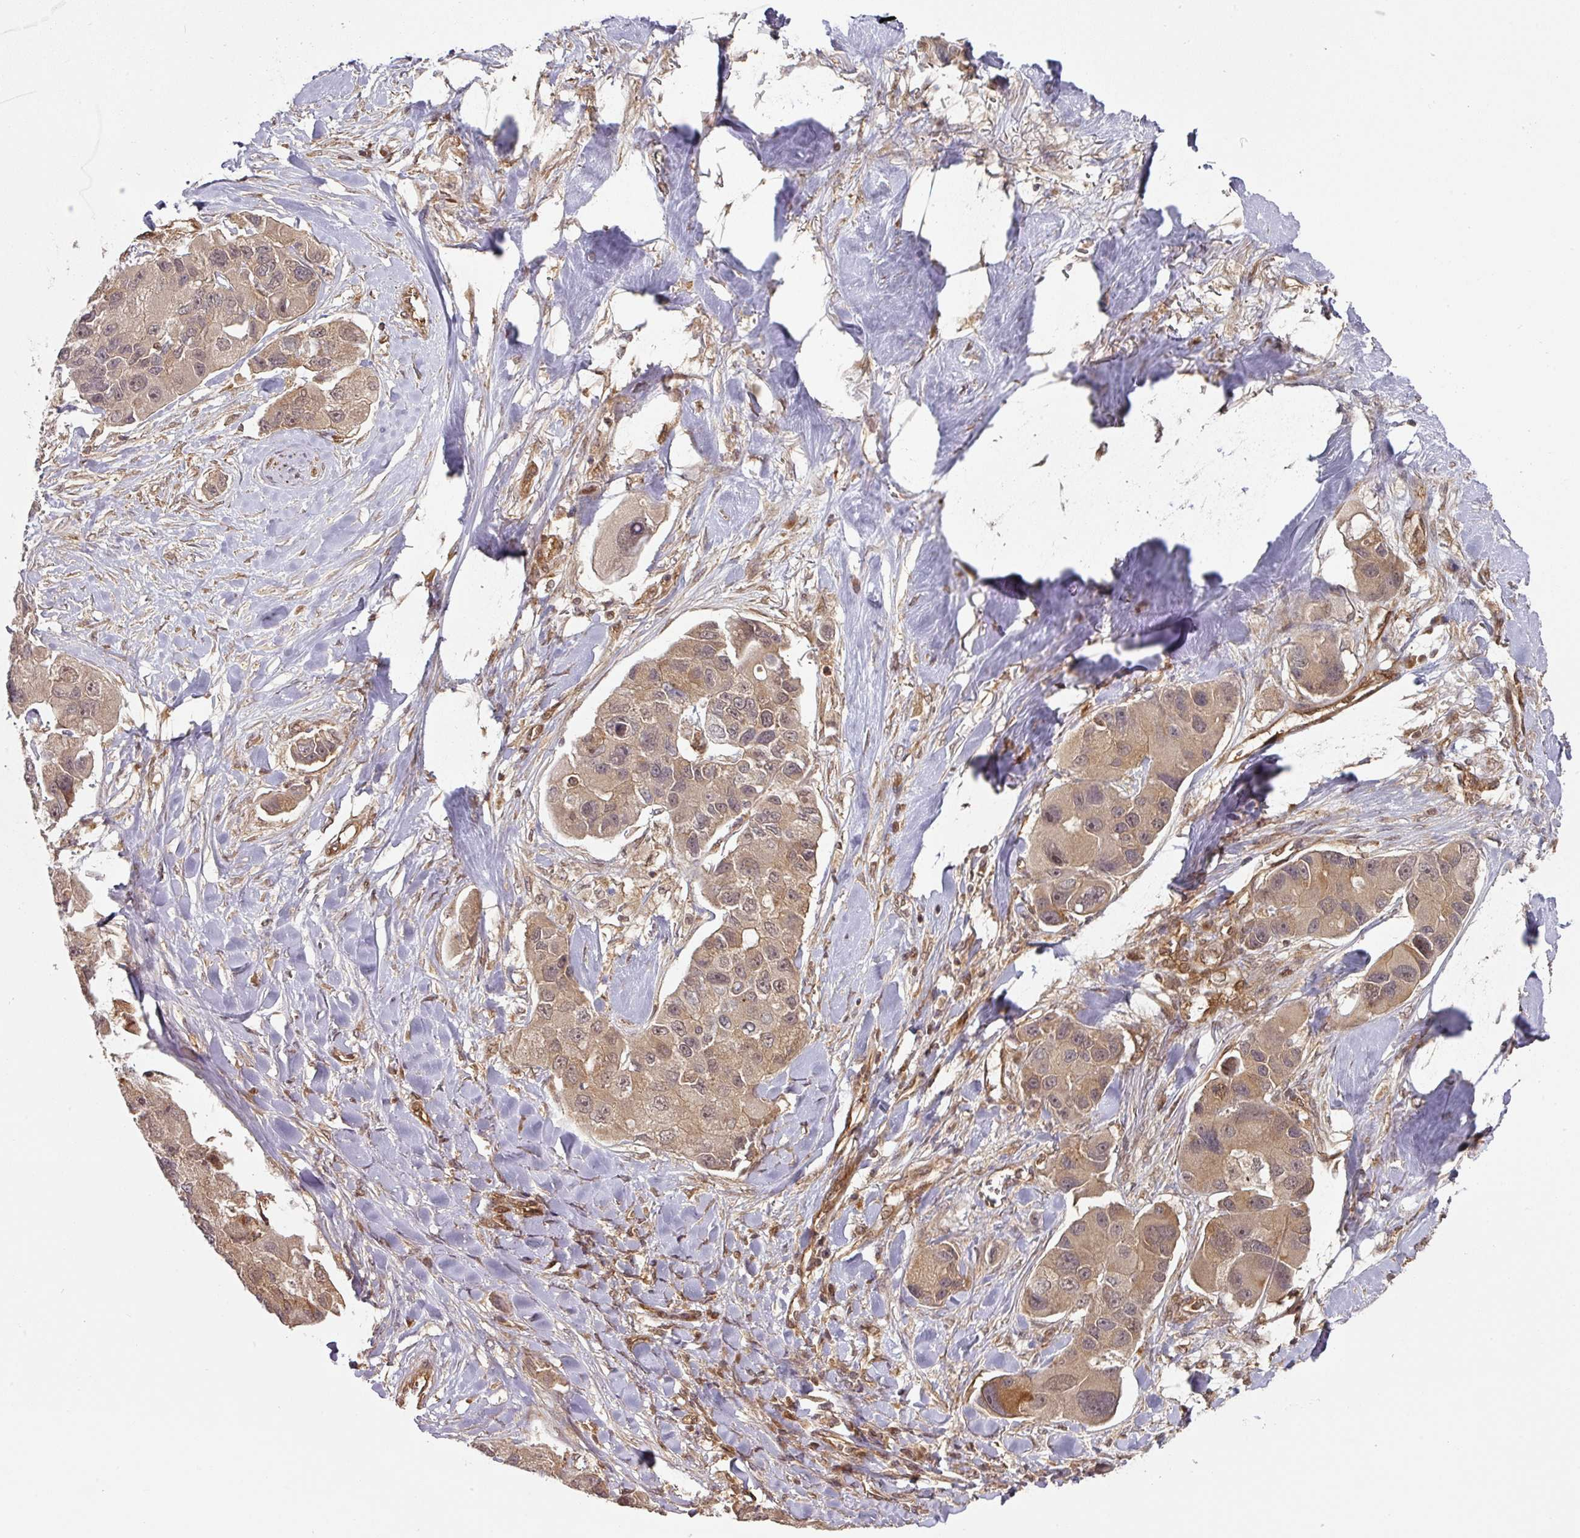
{"staining": {"intensity": "weak", "quantity": ">75%", "location": "cytoplasmic/membranous"}, "tissue": "lung cancer", "cell_type": "Tumor cells", "image_type": "cancer", "snomed": [{"axis": "morphology", "description": "Adenocarcinoma, NOS"}, {"axis": "topography", "description": "Lung"}], "caption": "Protein expression analysis of lung cancer demonstrates weak cytoplasmic/membranous staining in approximately >75% of tumor cells.", "gene": "EIF4EBP2", "patient": {"sex": "female", "age": 54}}